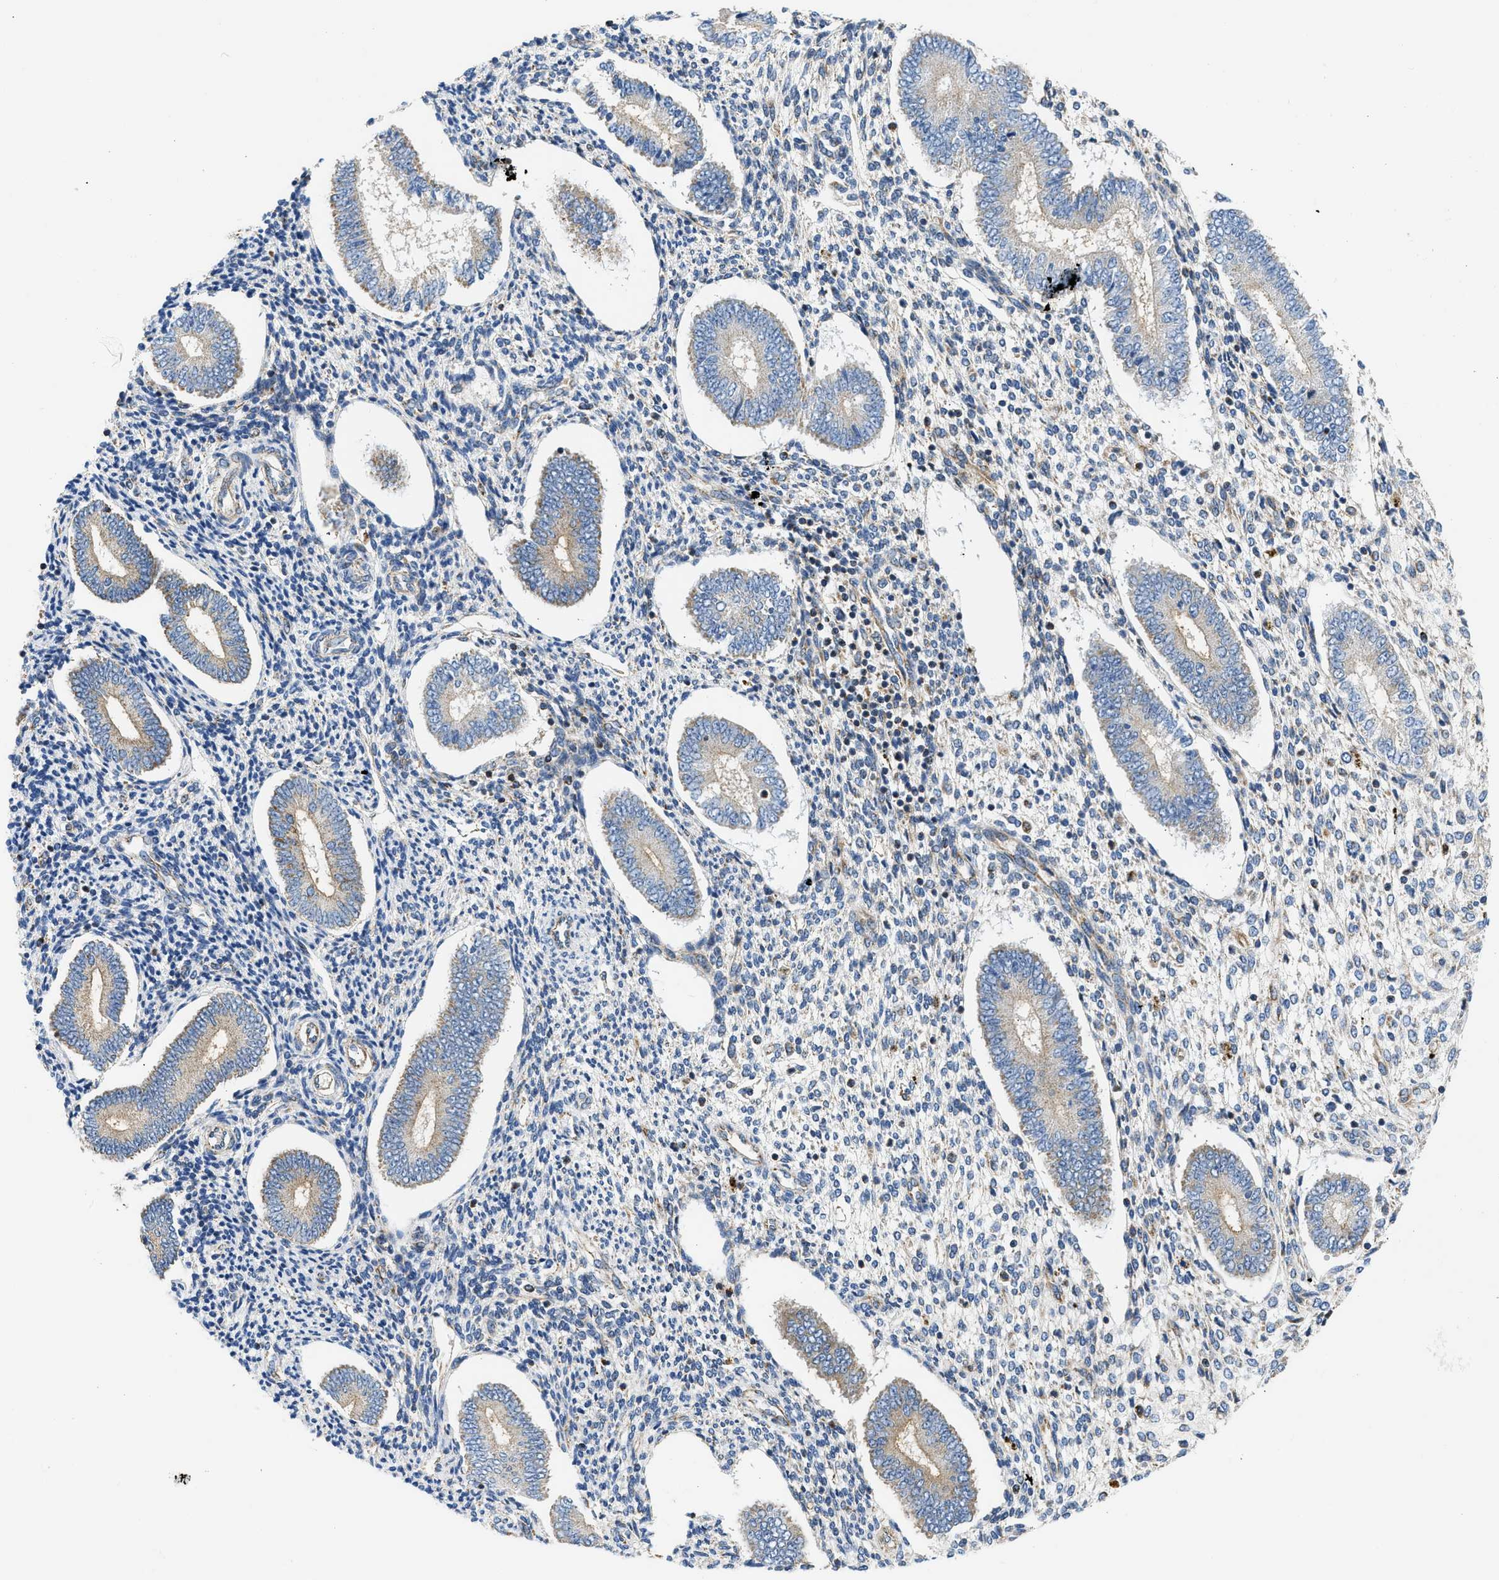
{"staining": {"intensity": "weak", "quantity": "25%-75%", "location": "cytoplasmic/membranous"}, "tissue": "endometrium", "cell_type": "Cells in endometrial stroma", "image_type": "normal", "snomed": [{"axis": "morphology", "description": "Normal tissue, NOS"}, {"axis": "topography", "description": "Endometrium"}], "caption": "Brown immunohistochemical staining in normal human endometrium exhibits weak cytoplasmic/membranous staining in approximately 25%-75% of cells in endometrial stroma.", "gene": "CAMKK2", "patient": {"sex": "female", "age": 42}}